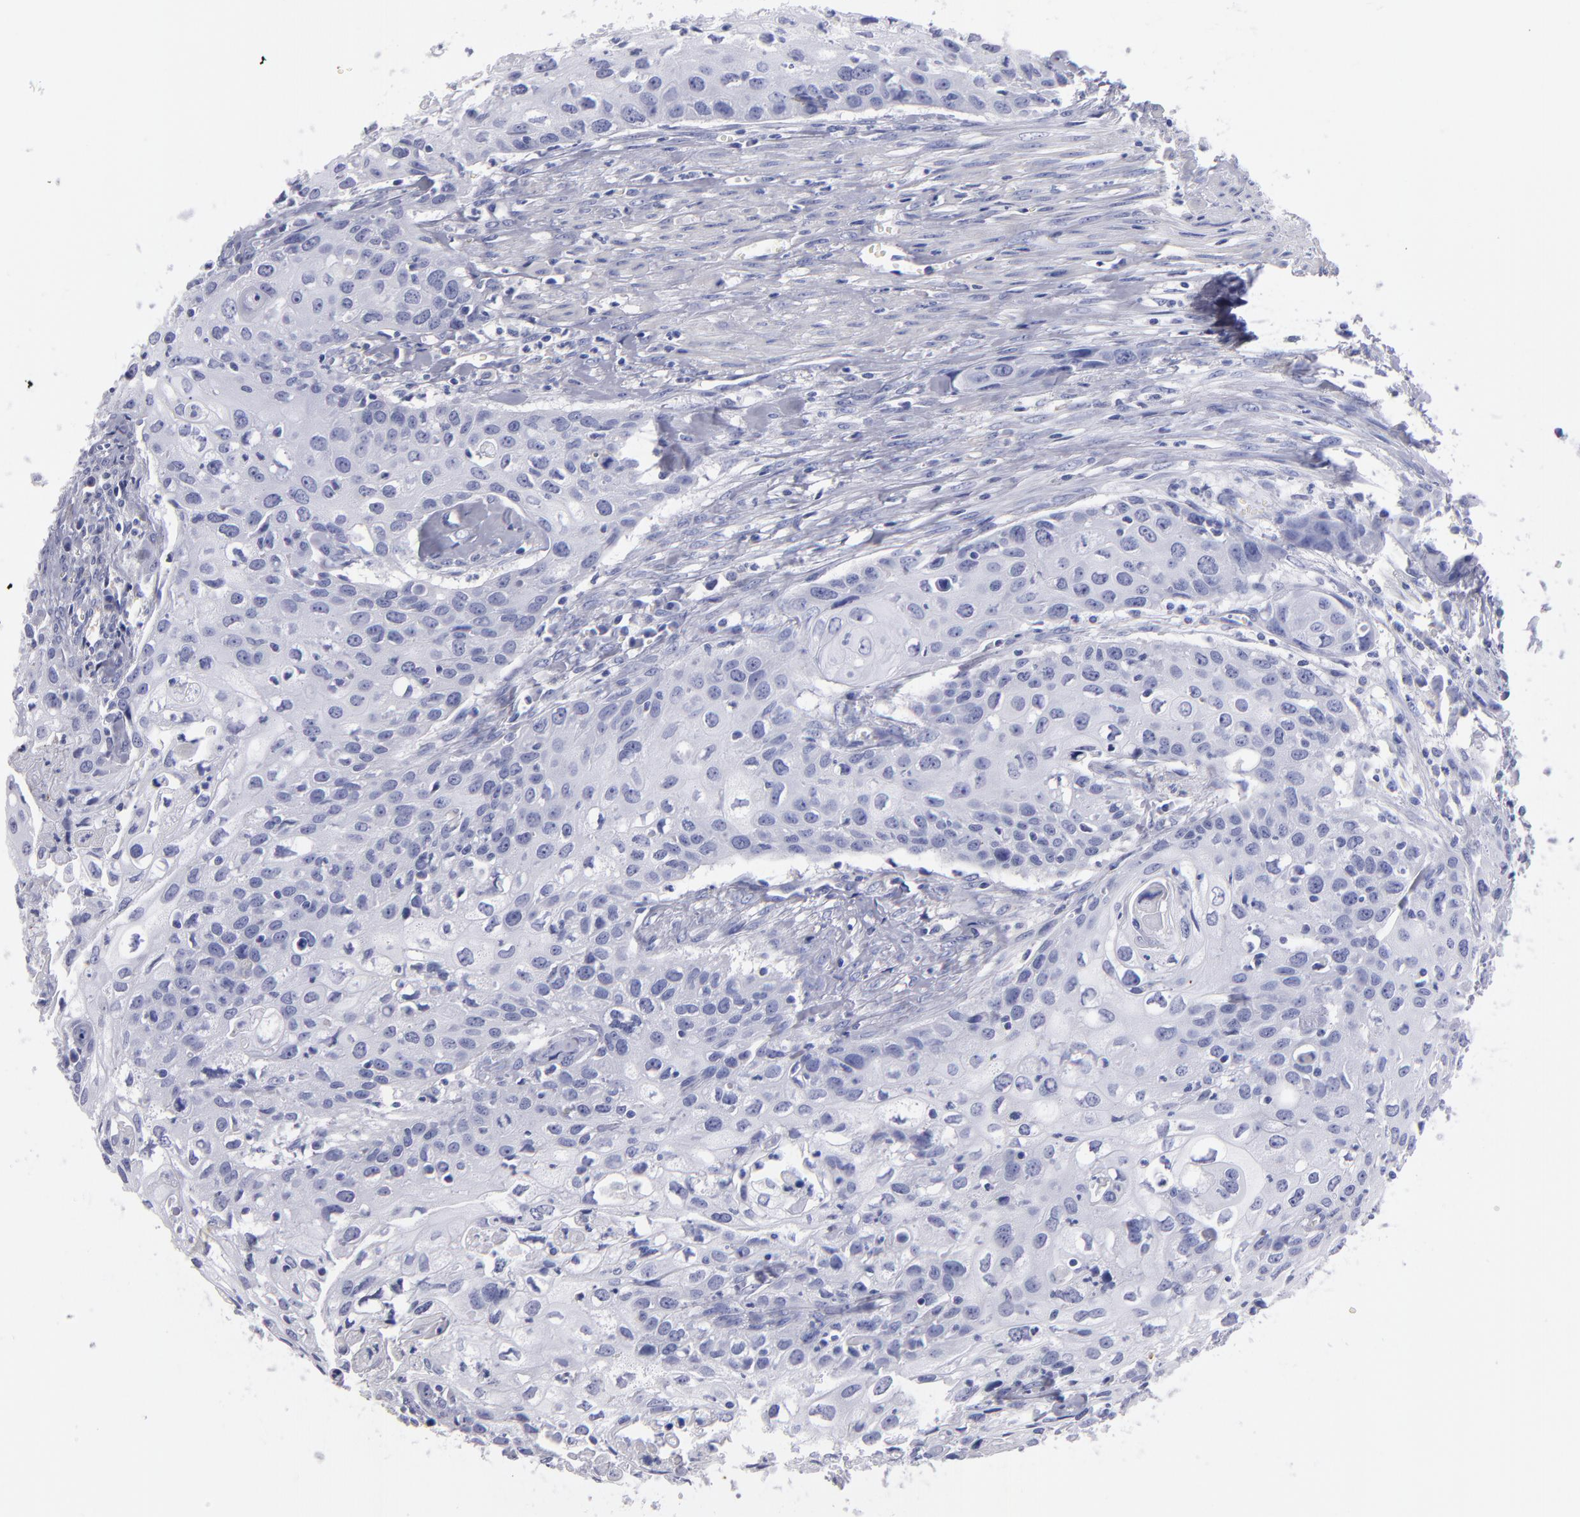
{"staining": {"intensity": "negative", "quantity": "none", "location": "none"}, "tissue": "urothelial cancer", "cell_type": "Tumor cells", "image_type": "cancer", "snomed": [{"axis": "morphology", "description": "Urothelial carcinoma, High grade"}, {"axis": "topography", "description": "Urinary bladder"}], "caption": "A high-resolution photomicrograph shows immunohistochemistry staining of urothelial cancer, which shows no significant positivity in tumor cells. (Stains: DAB immunohistochemistry with hematoxylin counter stain, Microscopy: brightfield microscopy at high magnification).", "gene": "MB", "patient": {"sex": "male", "age": 54}}